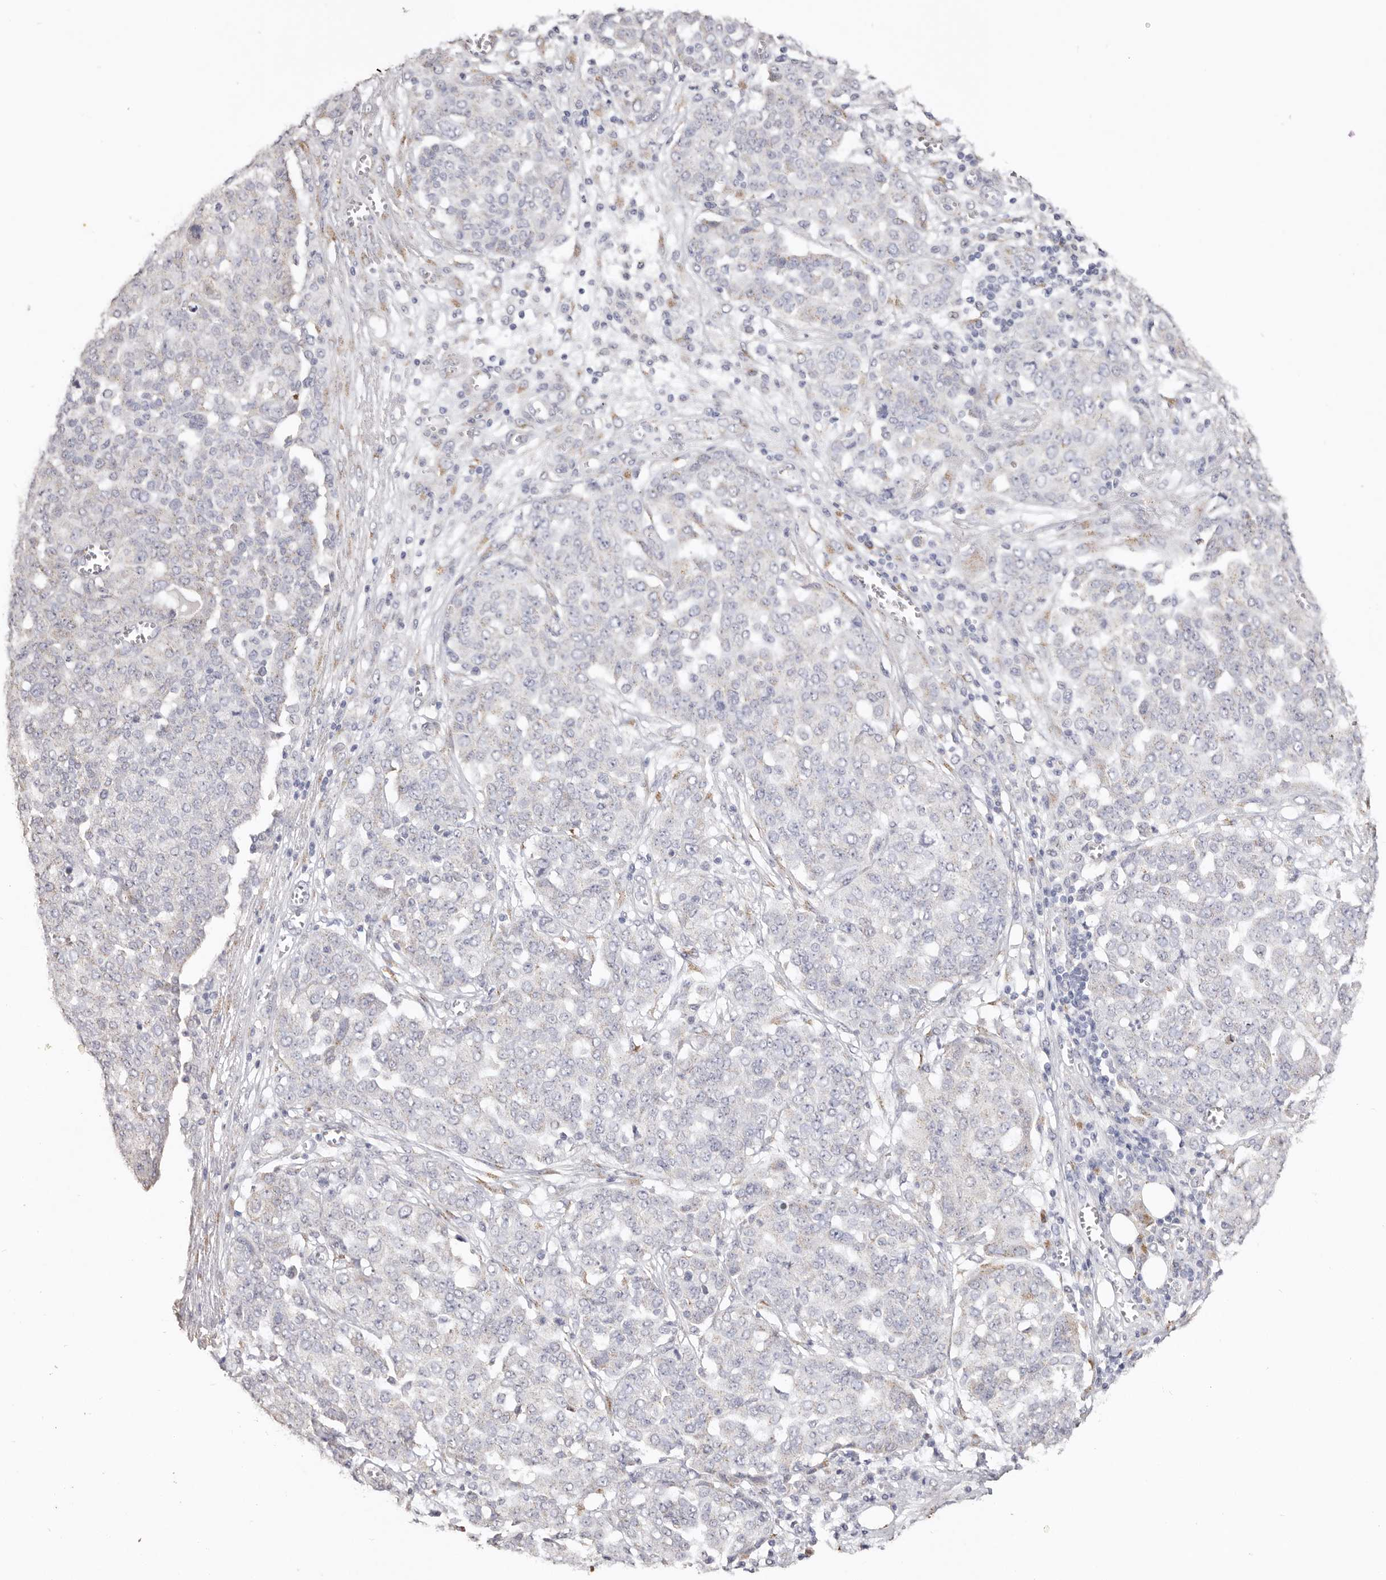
{"staining": {"intensity": "negative", "quantity": "none", "location": "none"}, "tissue": "ovarian cancer", "cell_type": "Tumor cells", "image_type": "cancer", "snomed": [{"axis": "morphology", "description": "Cystadenocarcinoma, serous, NOS"}, {"axis": "topography", "description": "Soft tissue"}, {"axis": "topography", "description": "Ovary"}], "caption": "This is an IHC histopathology image of human ovarian cancer. There is no positivity in tumor cells.", "gene": "LGALS7B", "patient": {"sex": "female", "age": 57}}